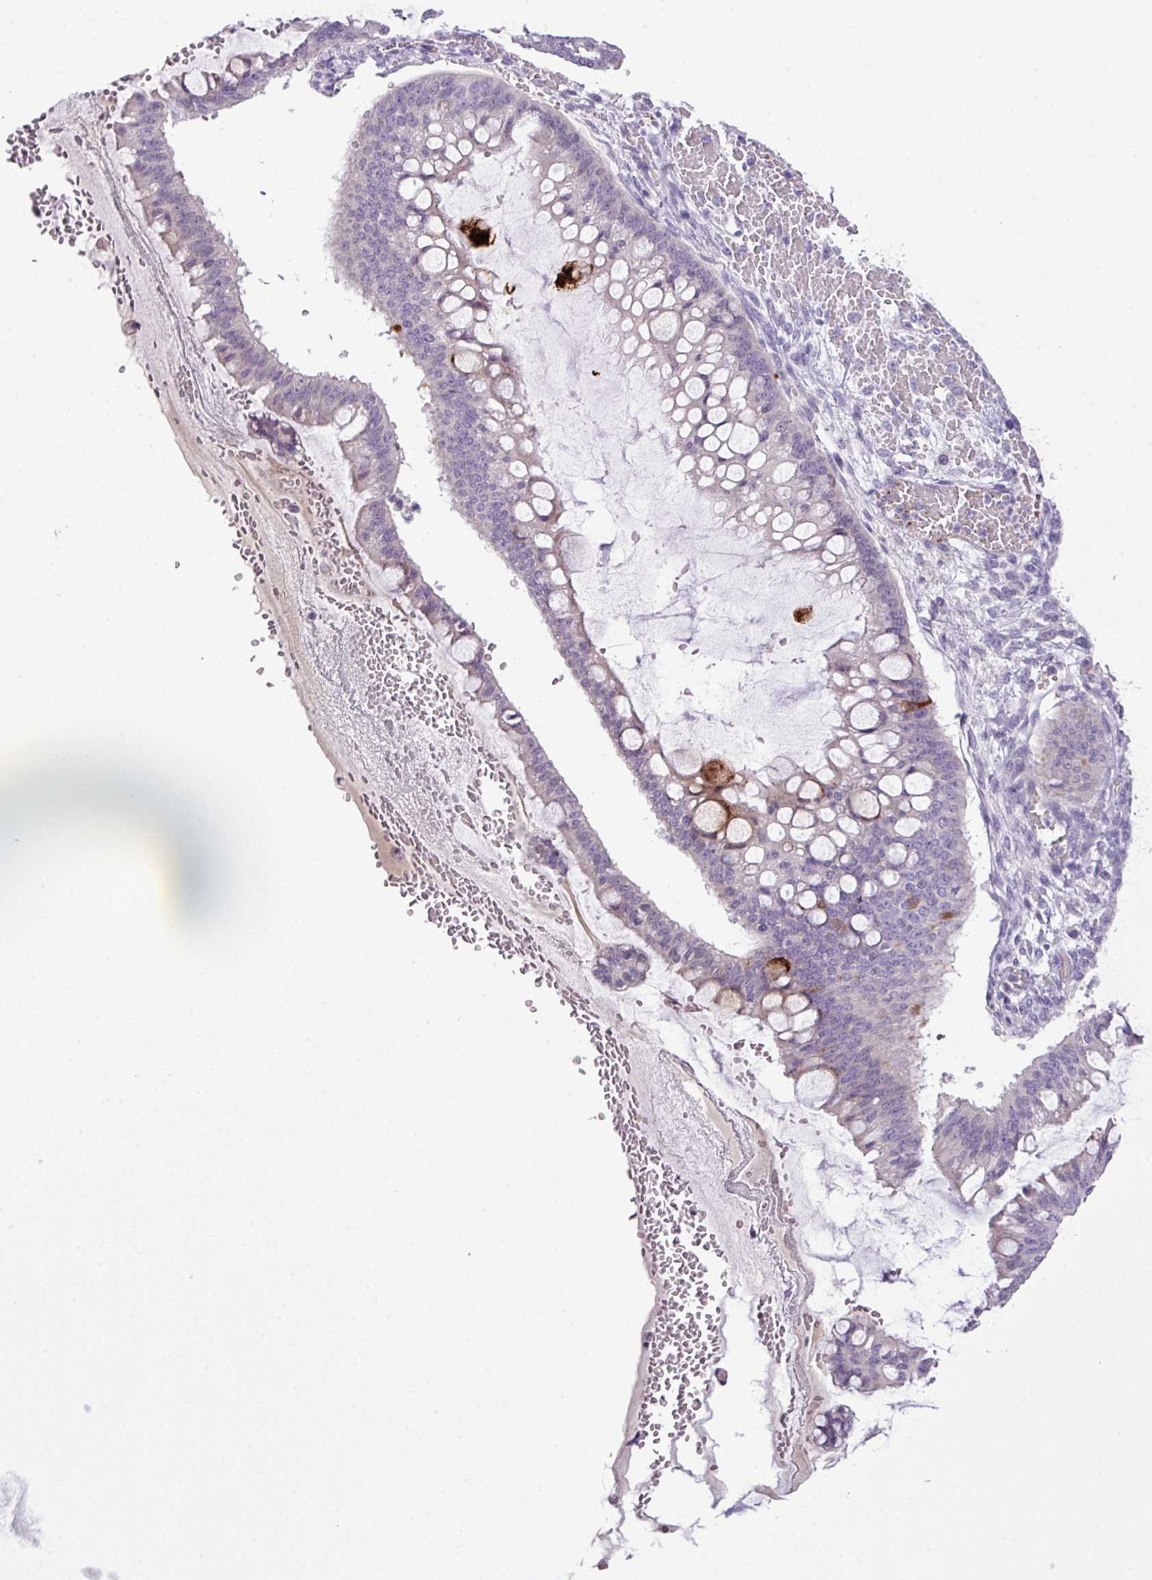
{"staining": {"intensity": "negative", "quantity": "none", "location": "none"}, "tissue": "ovarian cancer", "cell_type": "Tumor cells", "image_type": "cancer", "snomed": [{"axis": "morphology", "description": "Cystadenocarcinoma, mucinous, NOS"}, {"axis": "topography", "description": "Ovary"}], "caption": "A high-resolution photomicrograph shows immunohistochemistry (IHC) staining of ovarian mucinous cystadenocarcinoma, which reveals no significant staining in tumor cells. (DAB immunohistochemistry (IHC) with hematoxylin counter stain).", "gene": "DNAJB13", "patient": {"sex": "female", "age": 73}}